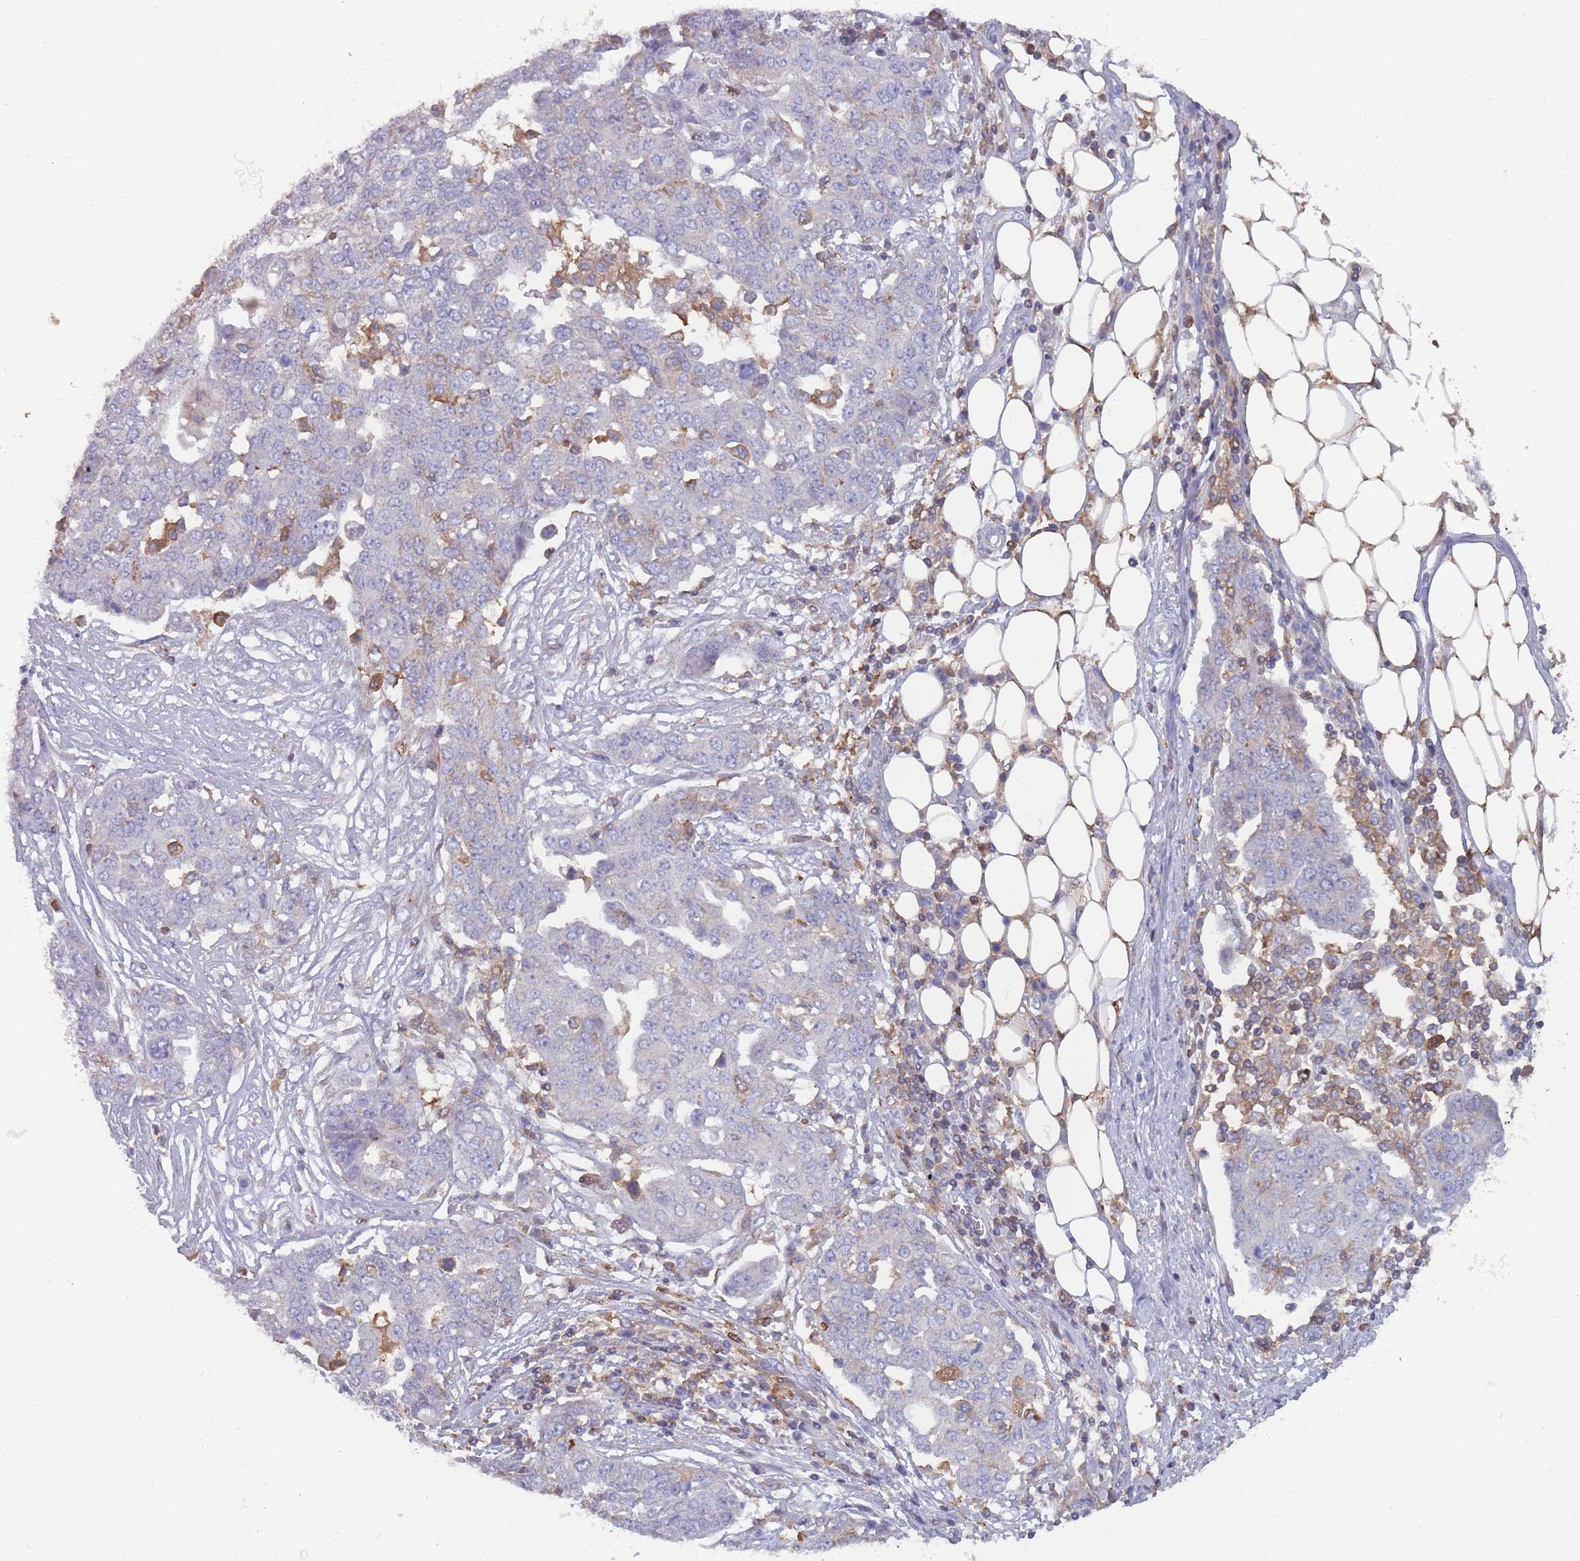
{"staining": {"intensity": "negative", "quantity": "none", "location": "none"}, "tissue": "ovarian cancer", "cell_type": "Tumor cells", "image_type": "cancer", "snomed": [{"axis": "morphology", "description": "Cystadenocarcinoma, serous, NOS"}, {"axis": "topography", "description": "Soft tissue"}, {"axis": "topography", "description": "Ovary"}], "caption": "The micrograph demonstrates no significant positivity in tumor cells of ovarian cancer.", "gene": "CD33", "patient": {"sex": "female", "age": 57}}